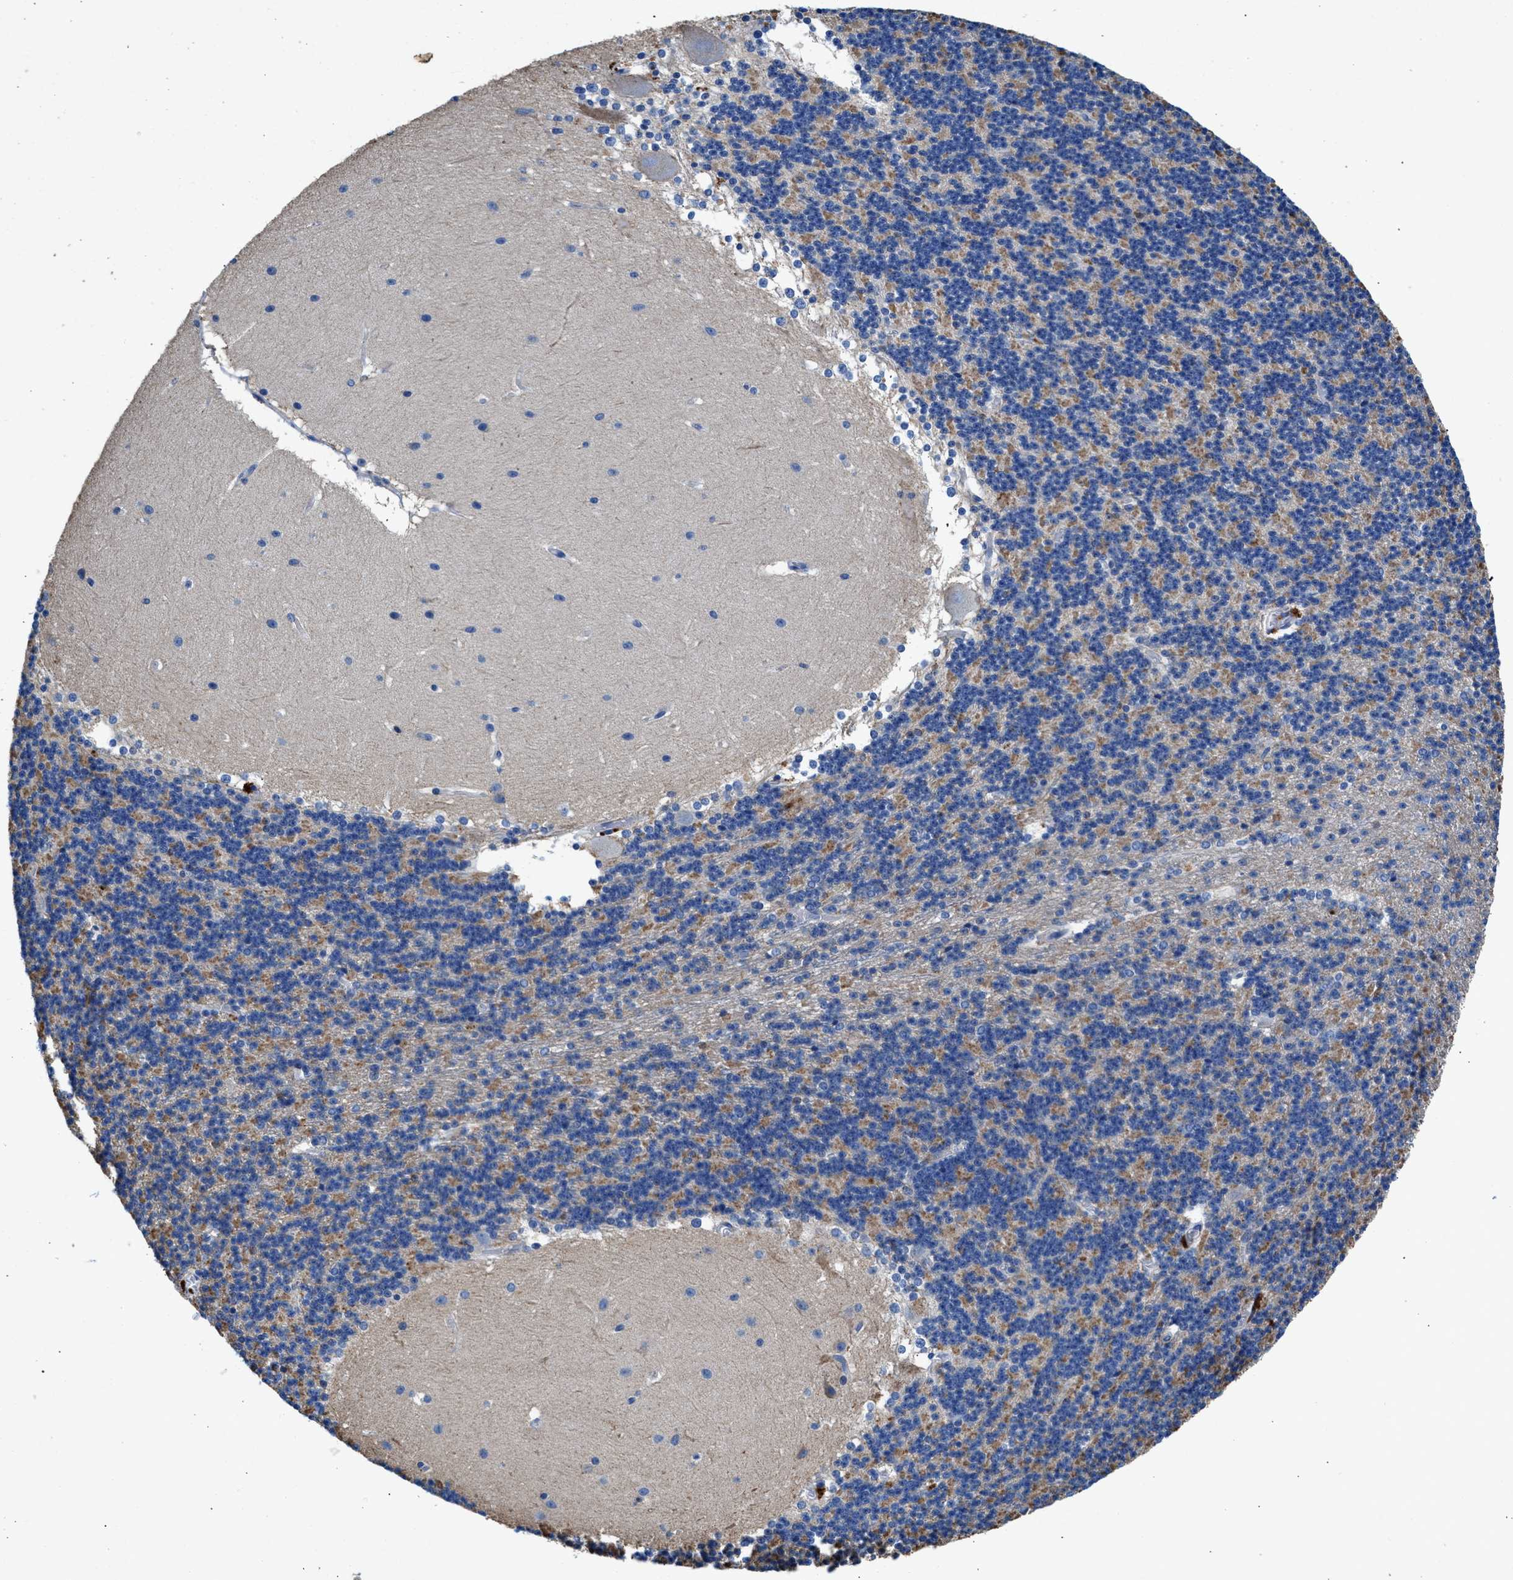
{"staining": {"intensity": "moderate", "quantity": ">75%", "location": "cytoplasmic/membranous"}, "tissue": "cerebellum", "cell_type": "Cells in granular layer", "image_type": "normal", "snomed": [{"axis": "morphology", "description": "Normal tissue, NOS"}, {"axis": "topography", "description": "Cerebellum"}], "caption": "Protein expression analysis of benign cerebellum exhibits moderate cytoplasmic/membranous positivity in about >75% of cells in granular layer.", "gene": "KCNQ4", "patient": {"sex": "female", "age": 19}}